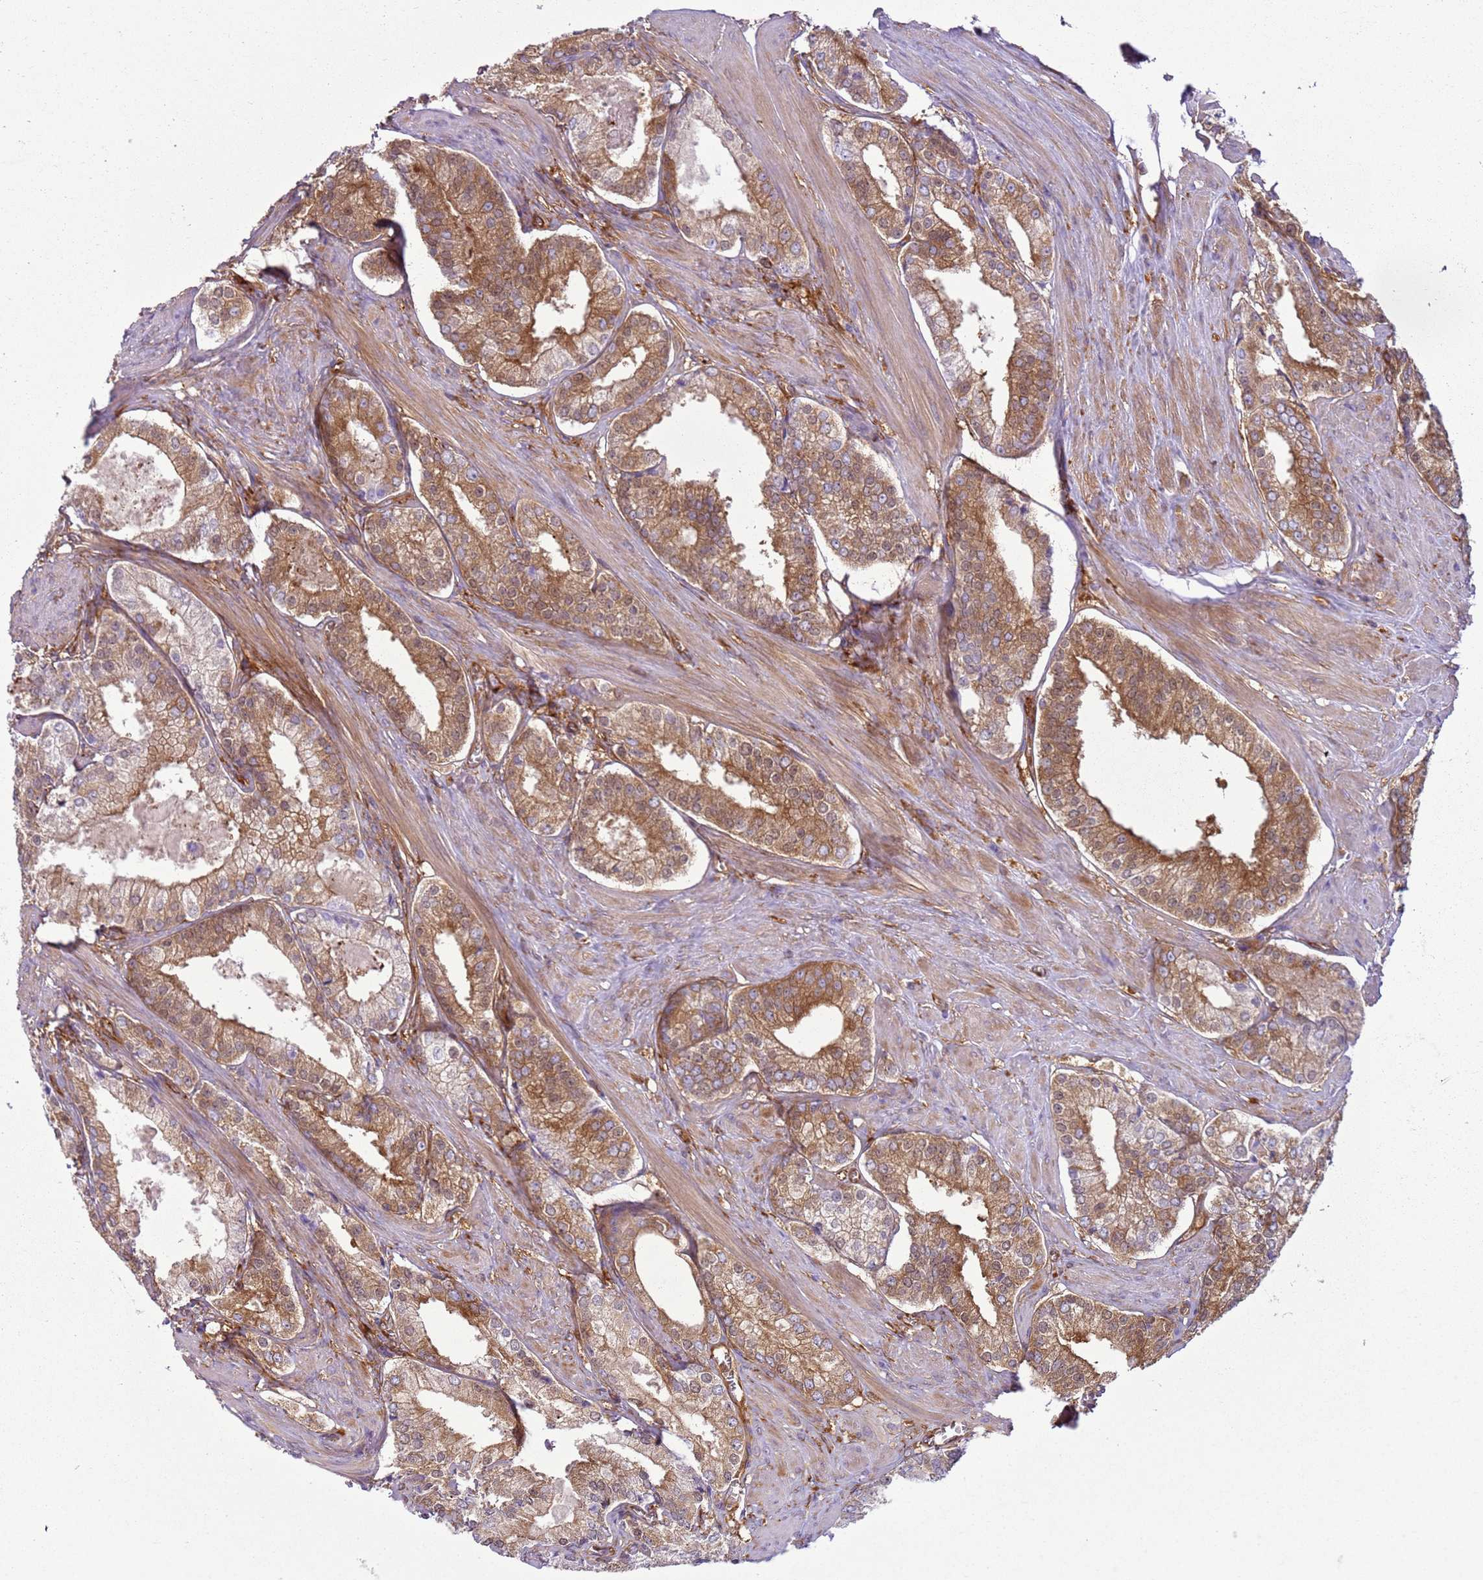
{"staining": {"intensity": "moderate", "quantity": ">75%", "location": "cytoplasmic/membranous"}, "tissue": "prostate cancer", "cell_type": "Tumor cells", "image_type": "cancer", "snomed": [{"axis": "morphology", "description": "Adenocarcinoma, Low grade"}, {"axis": "topography", "description": "Prostate"}], "caption": "Prostate cancer stained with a protein marker demonstrates moderate staining in tumor cells.", "gene": "SNX21", "patient": {"sex": "male", "age": 54}}